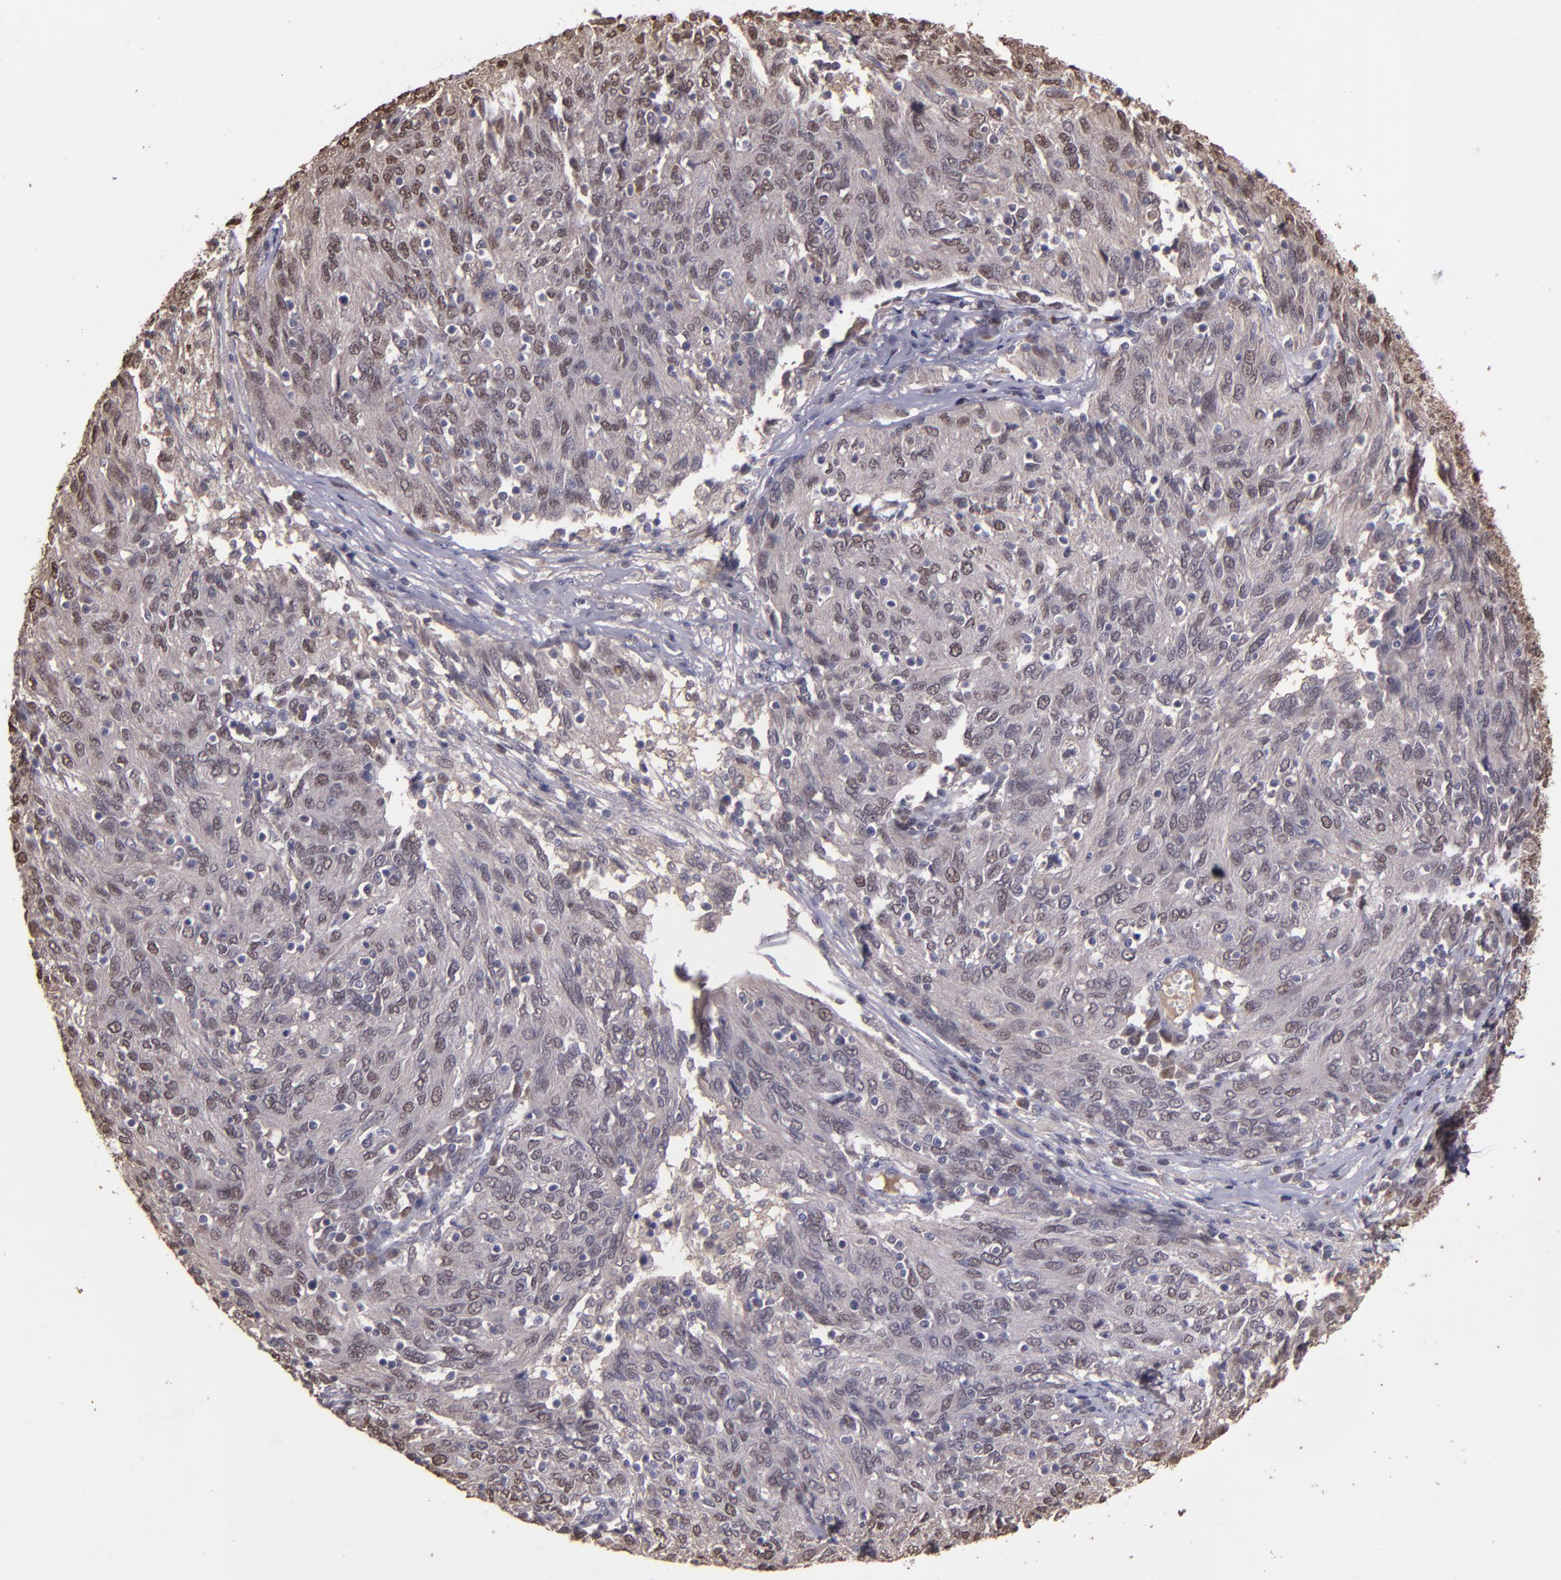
{"staining": {"intensity": "weak", "quantity": "<25%", "location": "cytoplasmic/membranous,nuclear"}, "tissue": "ovarian cancer", "cell_type": "Tumor cells", "image_type": "cancer", "snomed": [{"axis": "morphology", "description": "Carcinoma, endometroid"}, {"axis": "topography", "description": "Ovary"}], "caption": "The image displays no significant positivity in tumor cells of ovarian endometroid carcinoma. (Brightfield microscopy of DAB immunohistochemistry at high magnification).", "gene": "SERPINF2", "patient": {"sex": "female", "age": 50}}